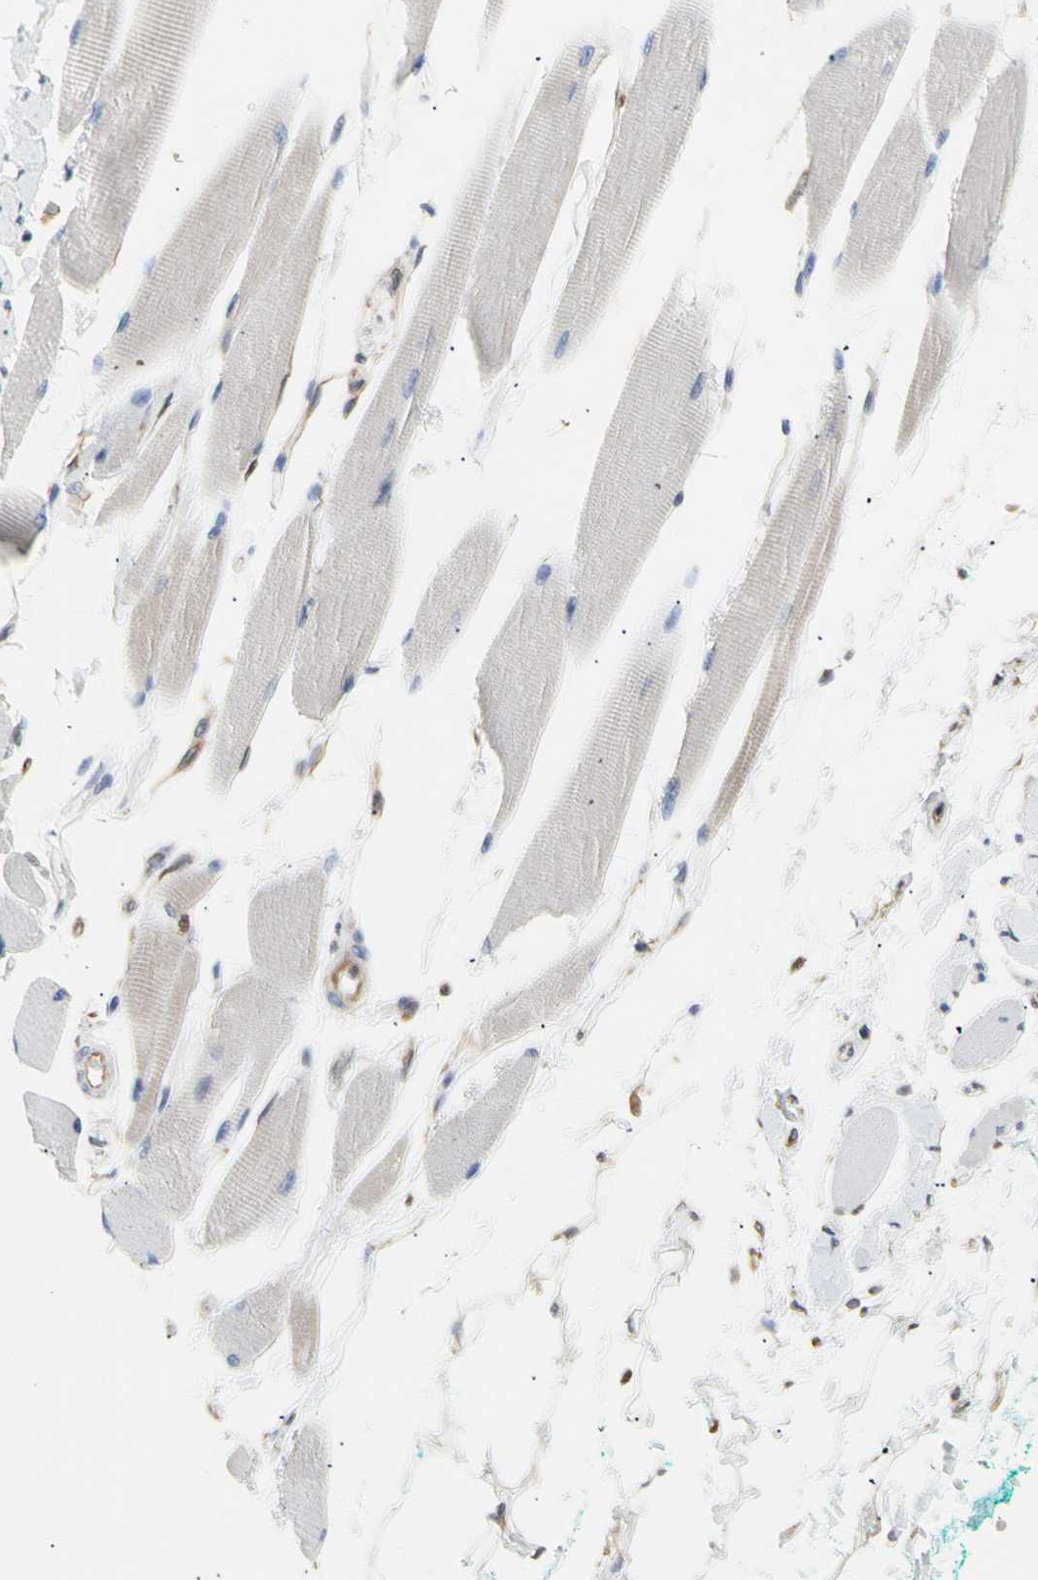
{"staining": {"intensity": "weak", "quantity": "<25%", "location": "cytoplasmic/membranous"}, "tissue": "skeletal muscle", "cell_type": "Myocytes", "image_type": "normal", "snomed": [{"axis": "morphology", "description": "Normal tissue, NOS"}, {"axis": "topography", "description": "Skeletal muscle"}, {"axis": "topography", "description": "Oral tissue"}, {"axis": "topography", "description": "Peripheral nerve tissue"}], "caption": "Unremarkable skeletal muscle was stained to show a protein in brown. There is no significant staining in myocytes. Brightfield microscopy of immunohistochemistry stained with DAB (3,3'-diaminobenzidine) (brown) and hematoxylin (blue), captured at high magnification.", "gene": "ERLIN1", "patient": {"sex": "female", "age": 84}}